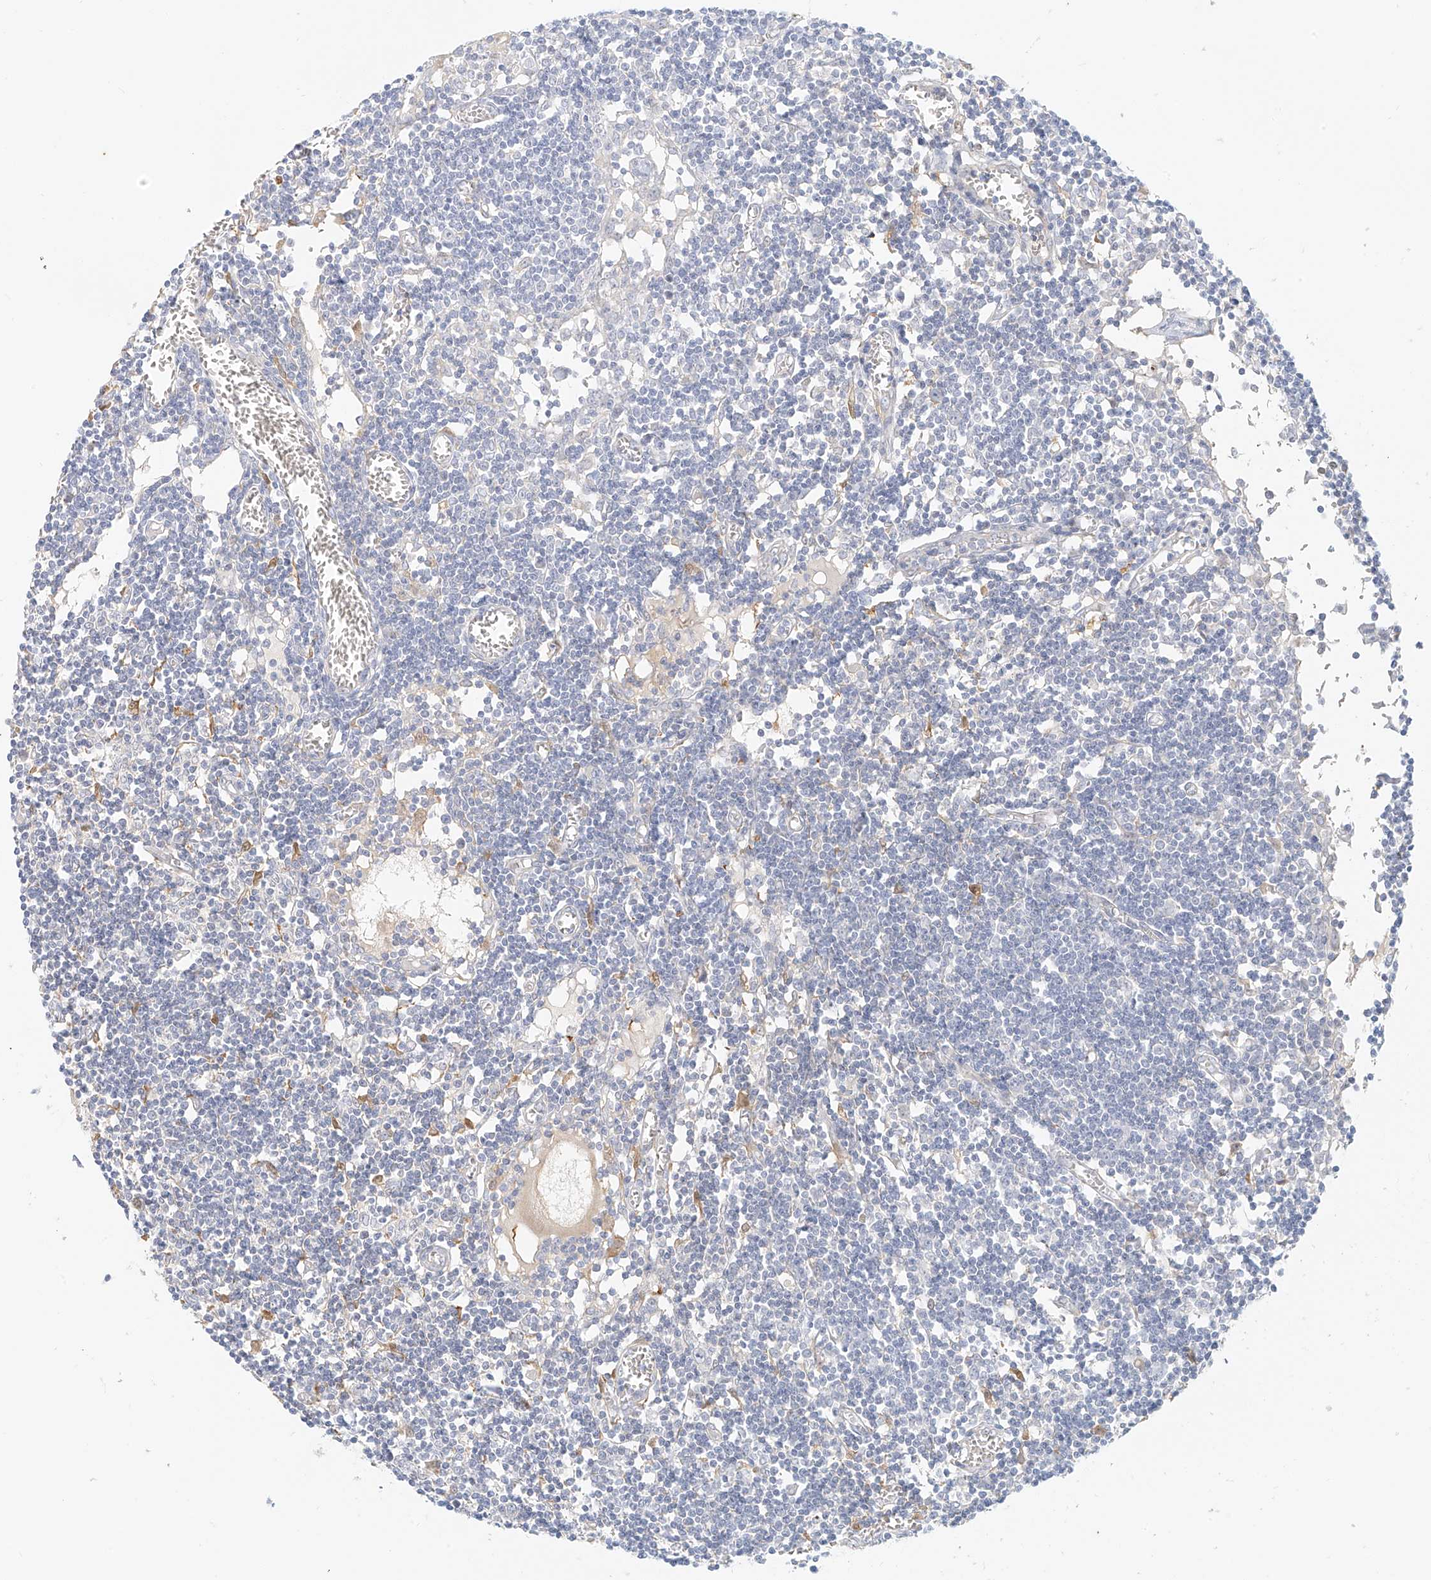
{"staining": {"intensity": "negative", "quantity": "none", "location": "none"}, "tissue": "lymph node", "cell_type": "Germinal center cells", "image_type": "normal", "snomed": [{"axis": "morphology", "description": "Normal tissue, NOS"}, {"axis": "topography", "description": "Lymph node"}], "caption": "High power microscopy photomicrograph of an IHC micrograph of unremarkable lymph node, revealing no significant positivity in germinal center cells.", "gene": "UPK1B", "patient": {"sex": "female", "age": 11}}